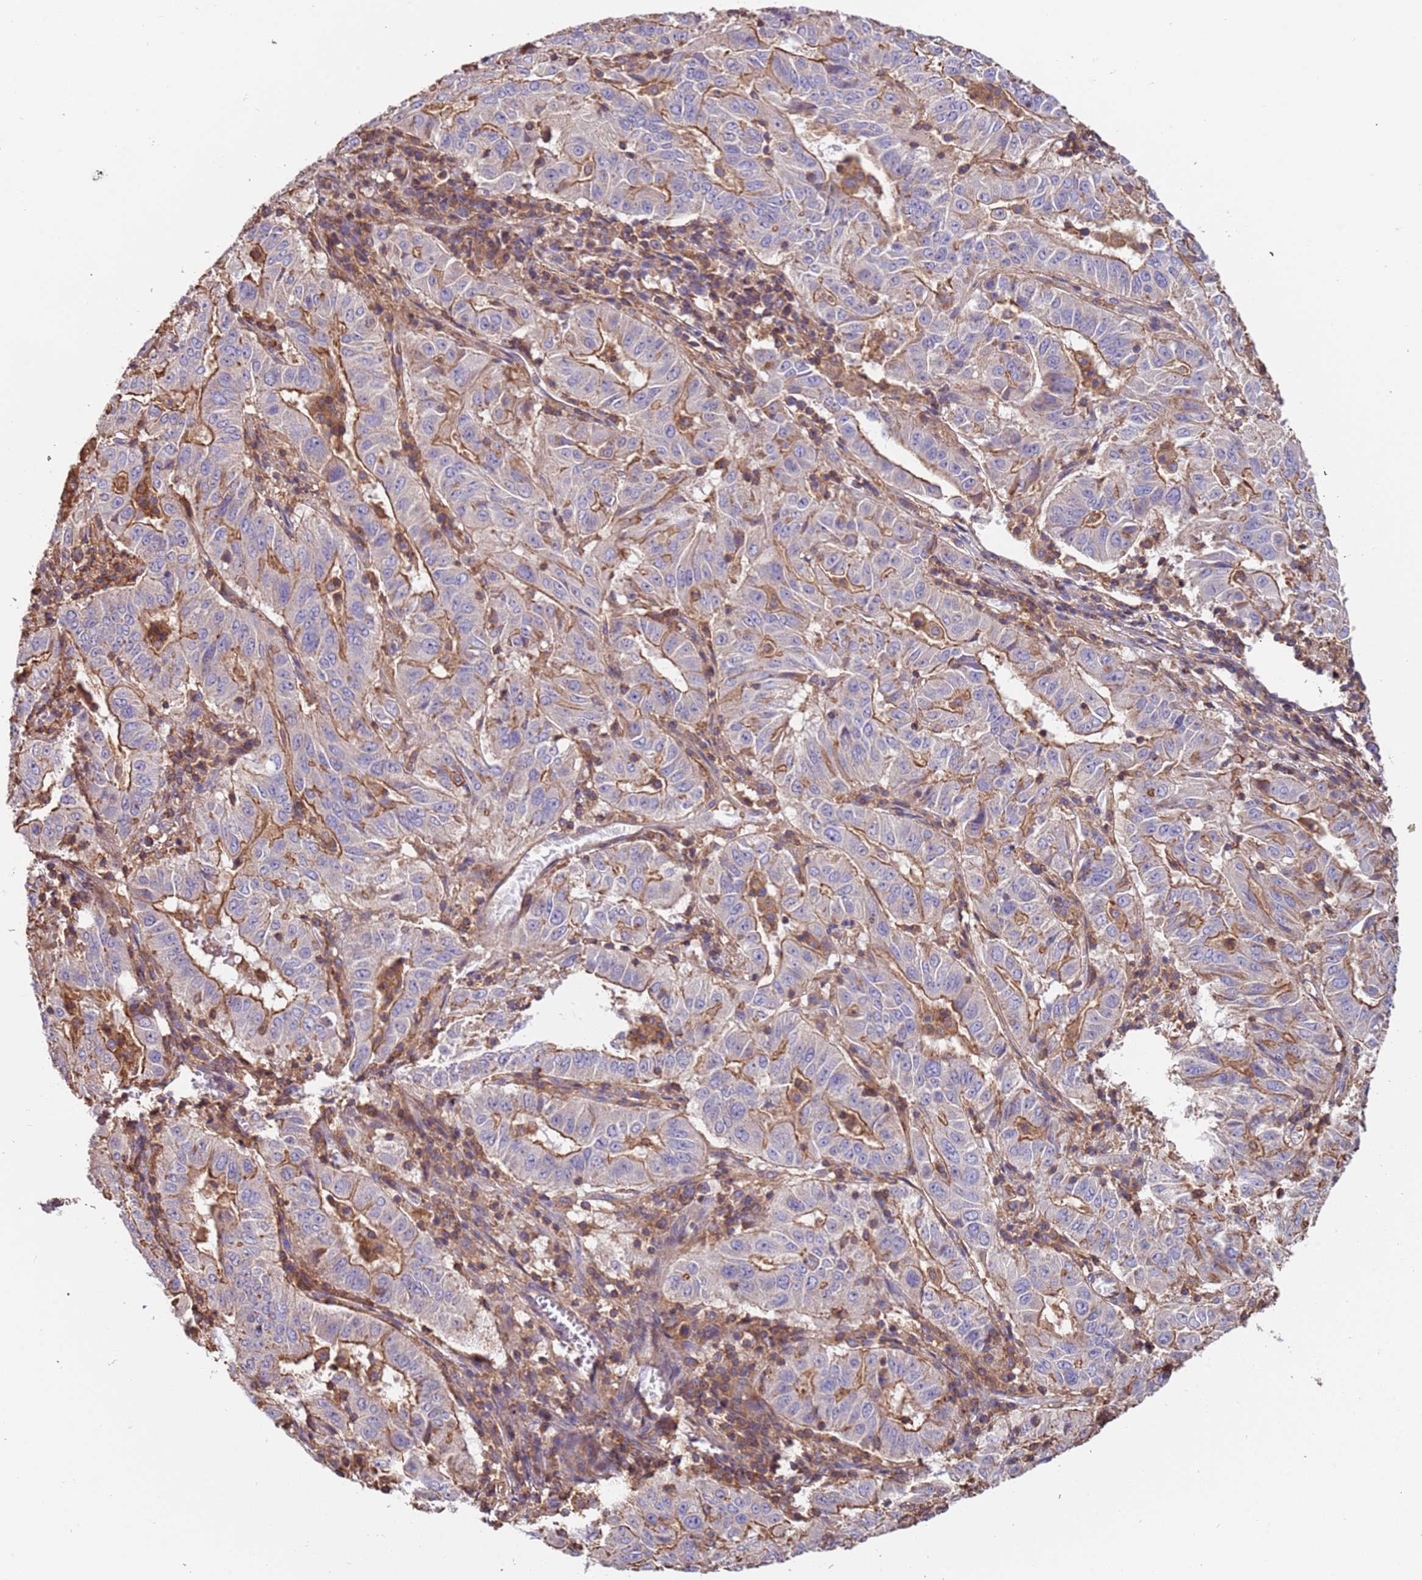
{"staining": {"intensity": "moderate", "quantity": "<25%", "location": "cytoplasmic/membranous"}, "tissue": "pancreatic cancer", "cell_type": "Tumor cells", "image_type": "cancer", "snomed": [{"axis": "morphology", "description": "Adenocarcinoma, NOS"}, {"axis": "topography", "description": "Pancreas"}], "caption": "Tumor cells demonstrate moderate cytoplasmic/membranous positivity in approximately <25% of cells in adenocarcinoma (pancreatic).", "gene": "SYT4", "patient": {"sex": "male", "age": 63}}